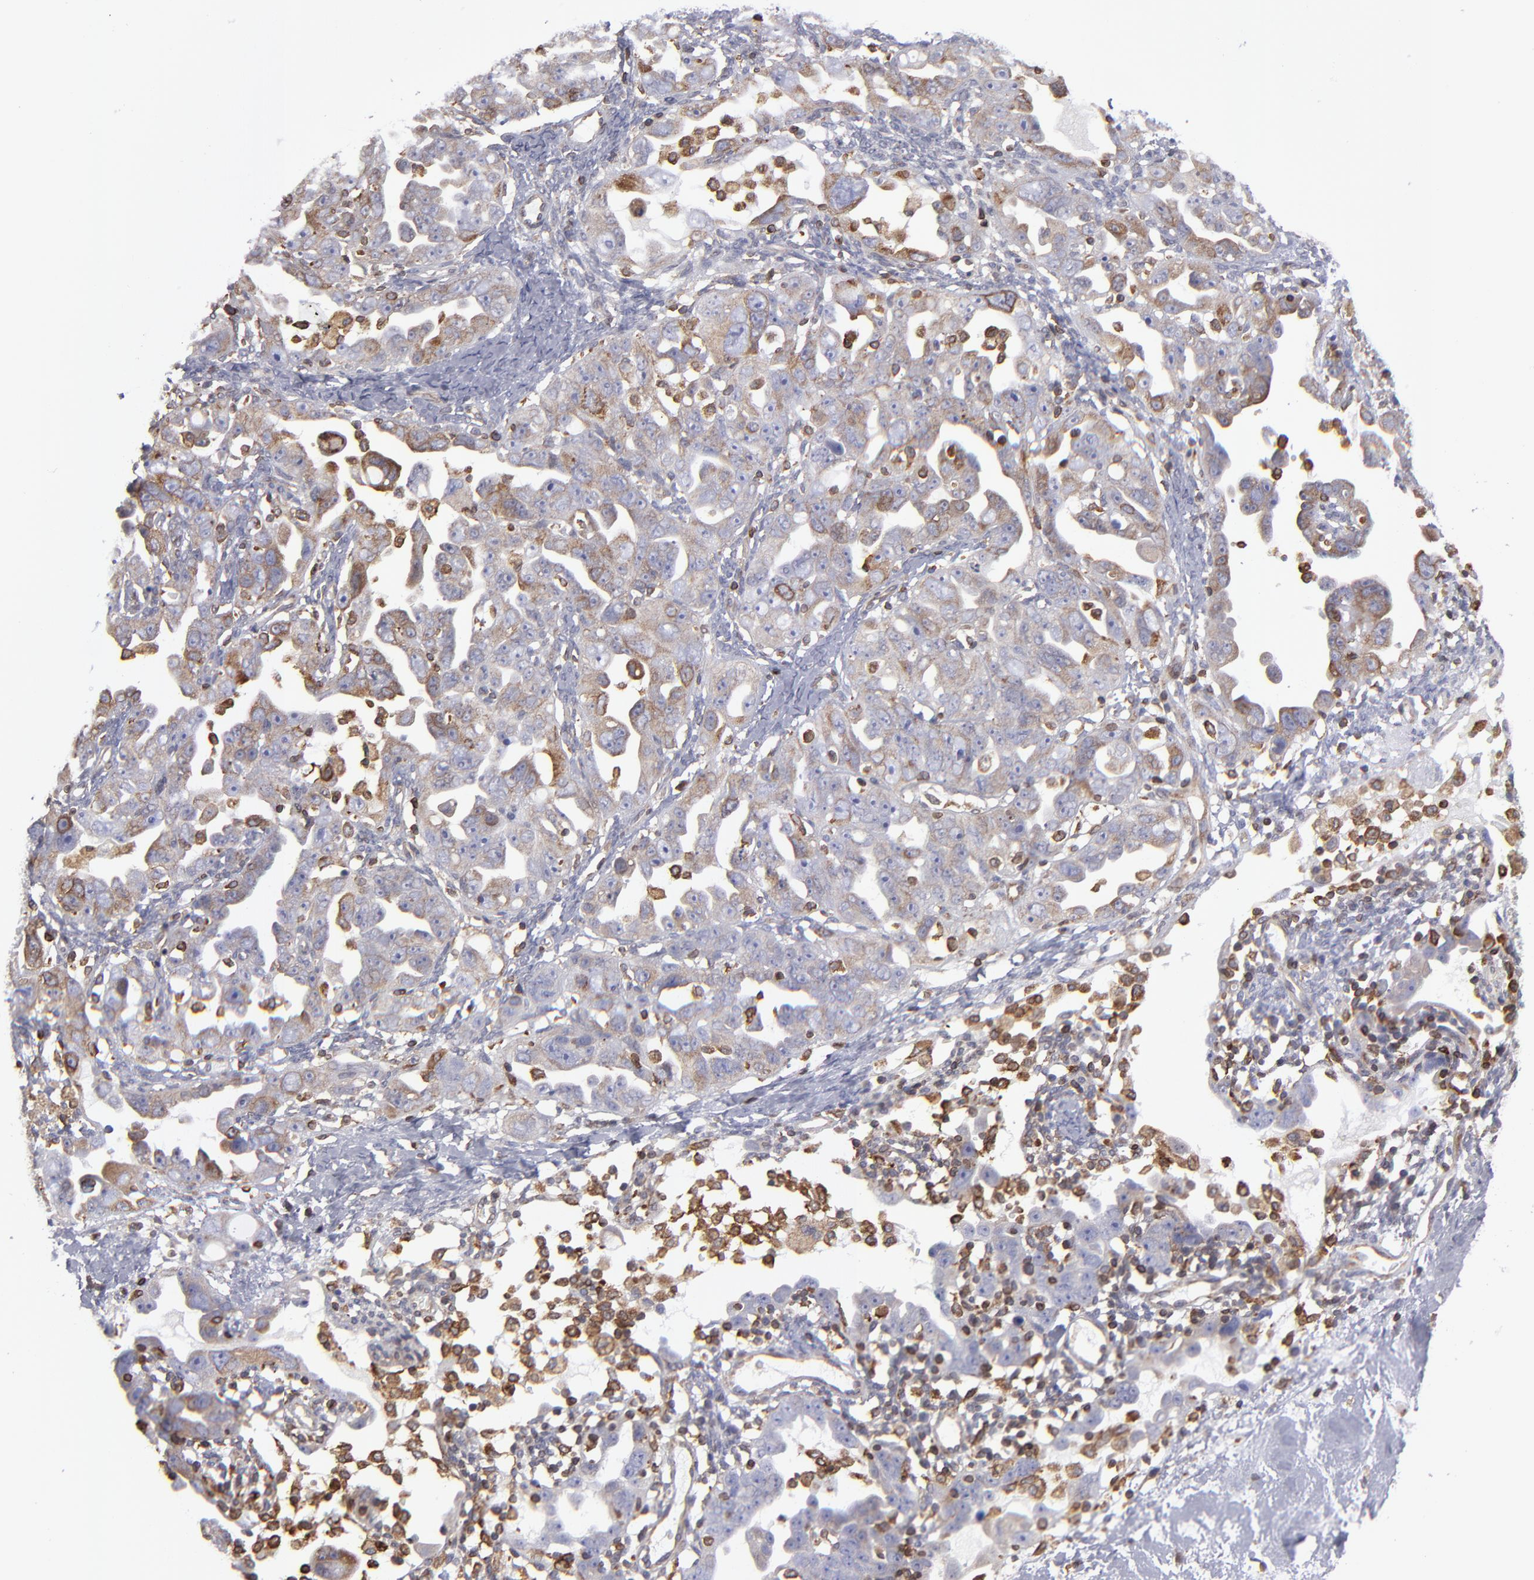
{"staining": {"intensity": "weak", "quantity": ">75%", "location": "cytoplasmic/membranous"}, "tissue": "ovarian cancer", "cell_type": "Tumor cells", "image_type": "cancer", "snomed": [{"axis": "morphology", "description": "Cystadenocarcinoma, serous, NOS"}, {"axis": "topography", "description": "Ovary"}], "caption": "Ovarian serous cystadenocarcinoma stained with a brown dye reveals weak cytoplasmic/membranous positive positivity in approximately >75% of tumor cells.", "gene": "TMX1", "patient": {"sex": "female", "age": 66}}